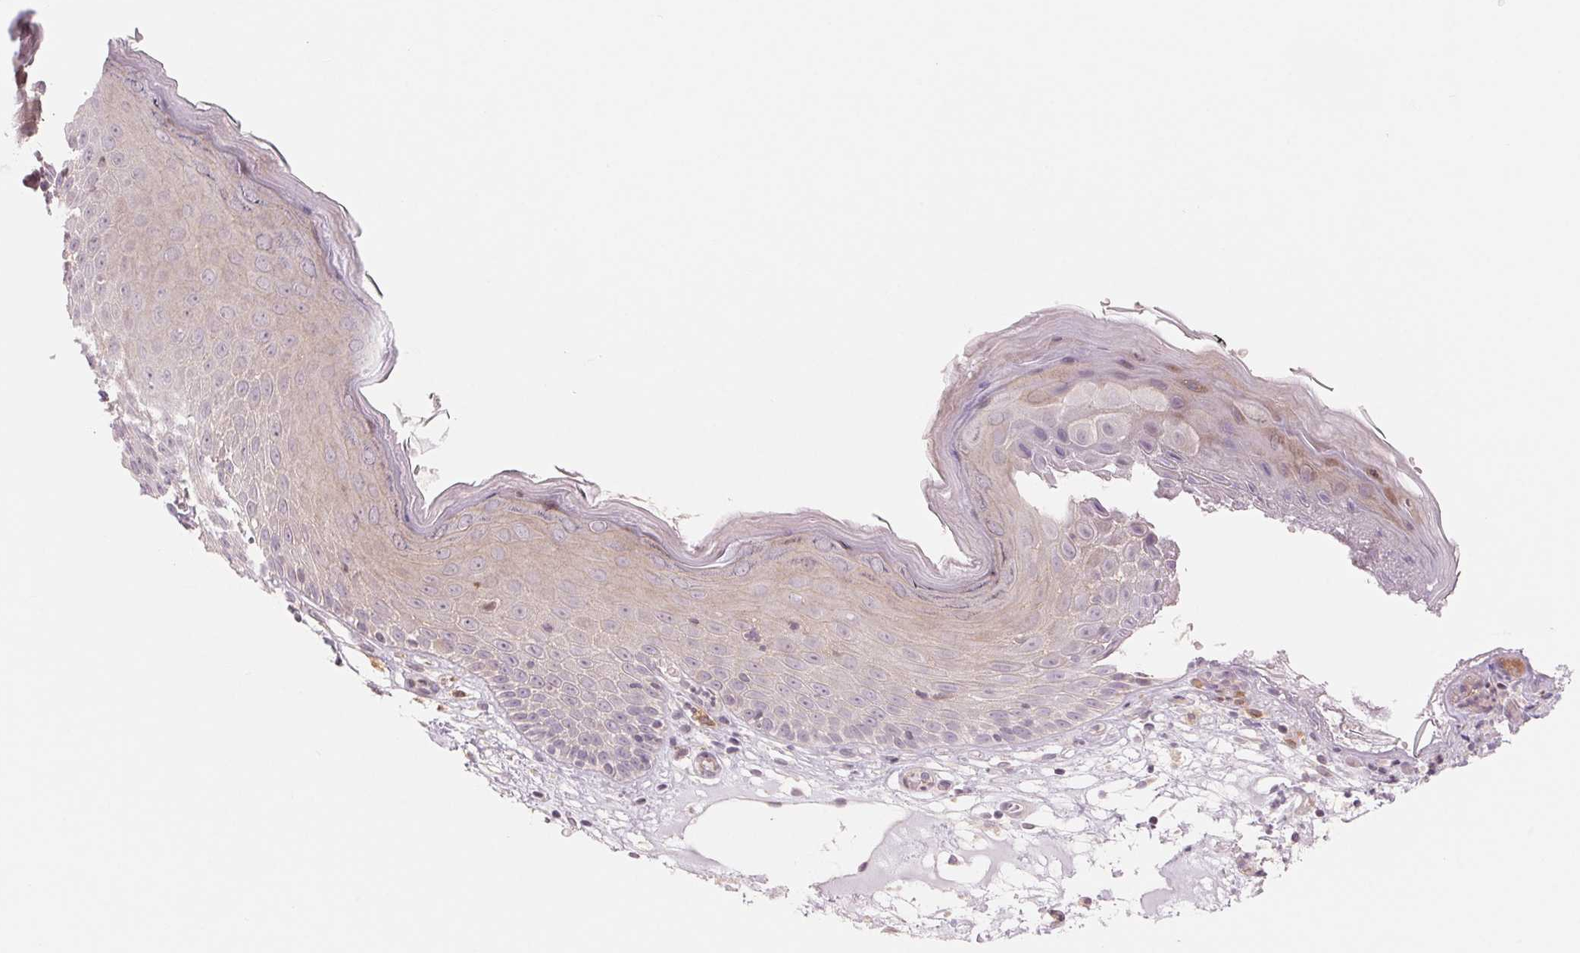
{"staining": {"intensity": "weak", "quantity": "<25%", "location": "cytoplasmic/membranous"}, "tissue": "skin", "cell_type": "Epidermal cells", "image_type": "normal", "snomed": [{"axis": "morphology", "description": "Normal tissue, NOS"}, {"axis": "topography", "description": "Vulva"}], "caption": "Skin stained for a protein using IHC exhibits no positivity epidermal cells.", "gene": "DENND2C", "patient": {"sex": "female", "age": 68}}